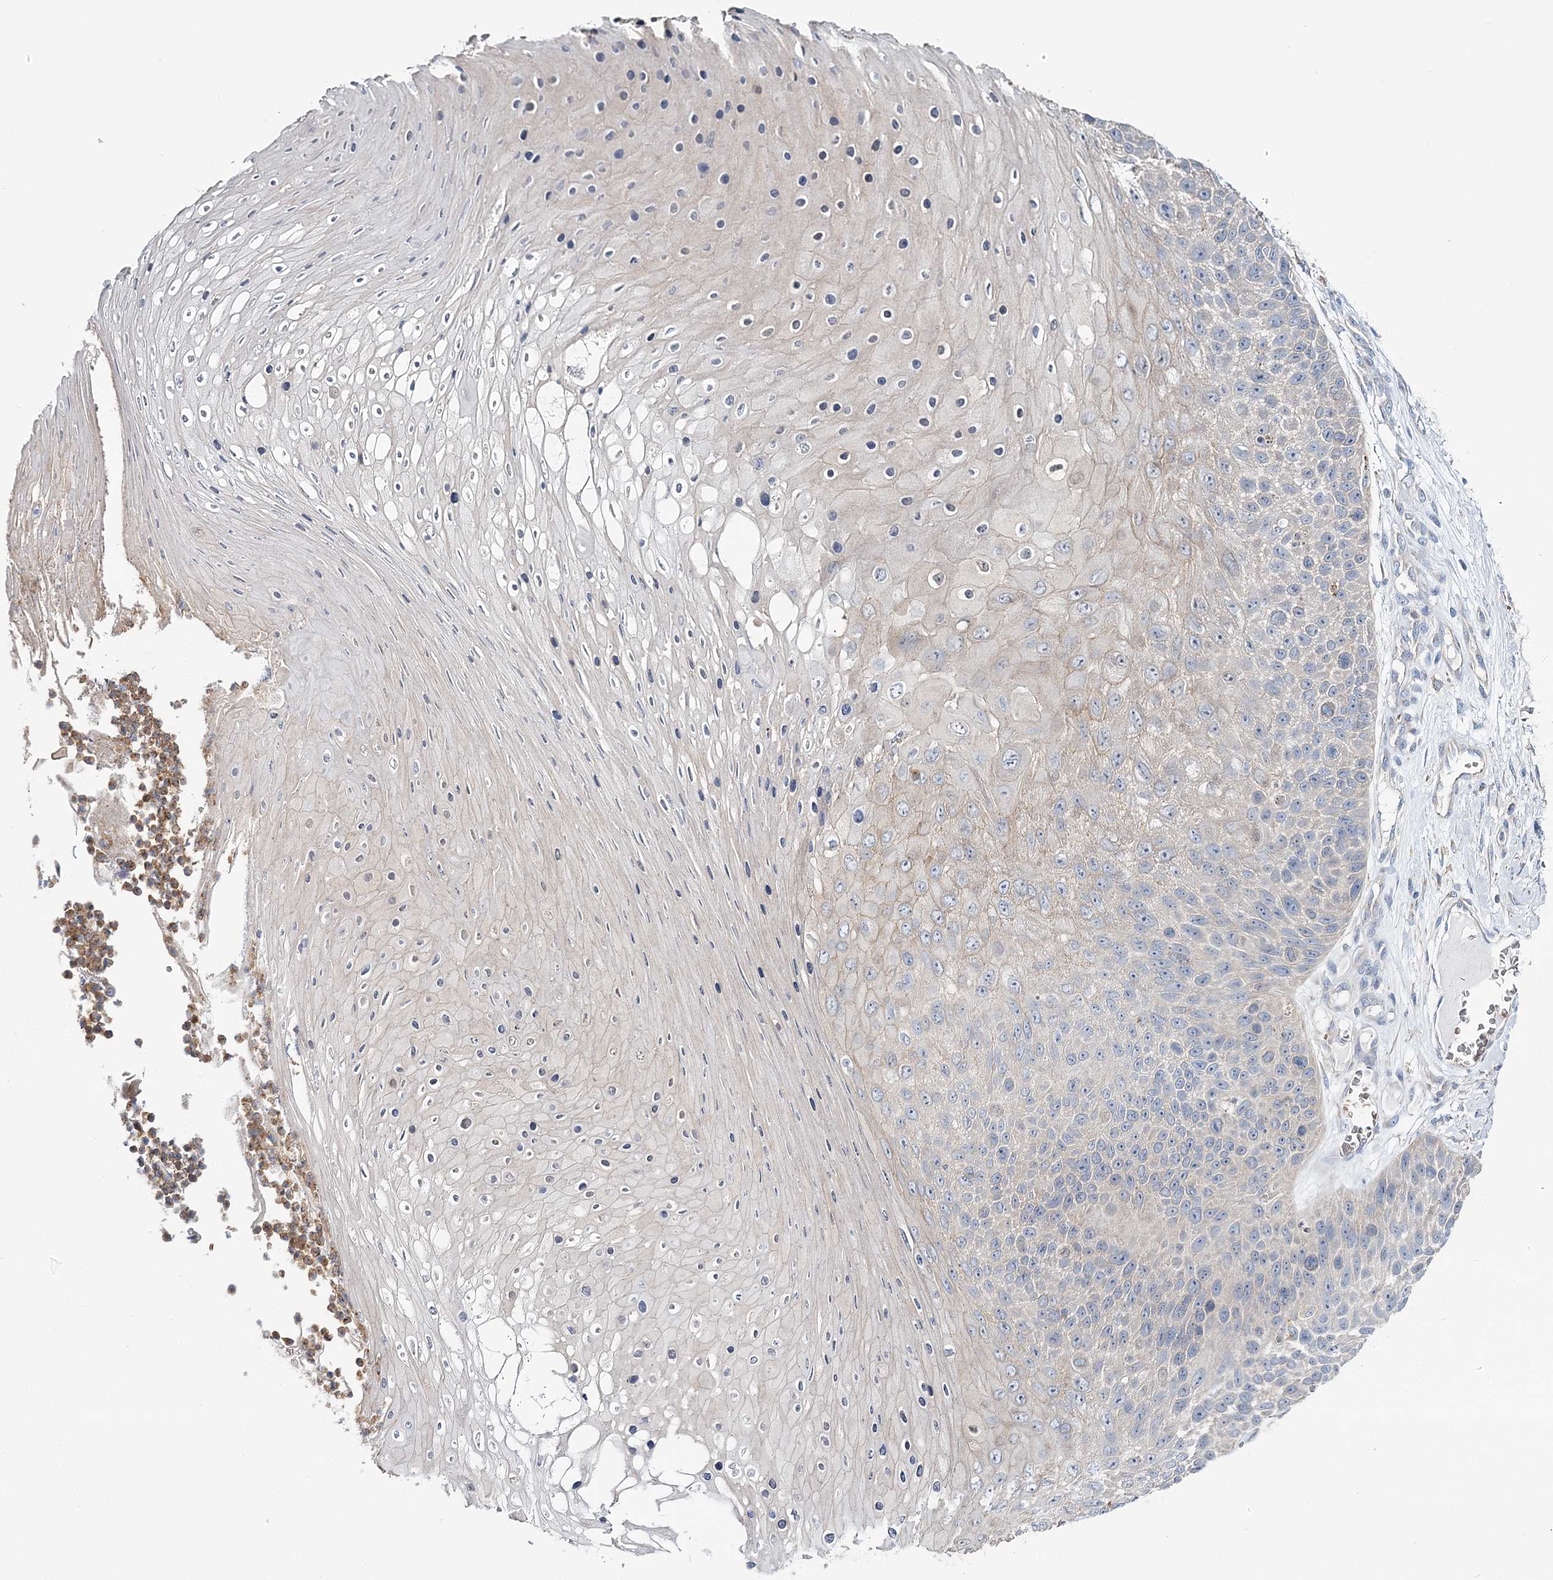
{"staining": {"intensity": "negative", "quantity": "none", "location": "none"}, "tissue": "skin cancer", "cell_type": "Tumor cells", "image_type": "cancer", "snomed": [{"axis": "morphology", "description": "Squamous cell carcinoma, NOS"}, {"axis": "topography", "description": "Skin"}], "caption": "The photomicrograph demonstrates no significant staining in tumor cells of skin cancer (squamous cell carcinoma).", "gene": "ATP11B", "patient": {"sex": "female", "age": 88}}